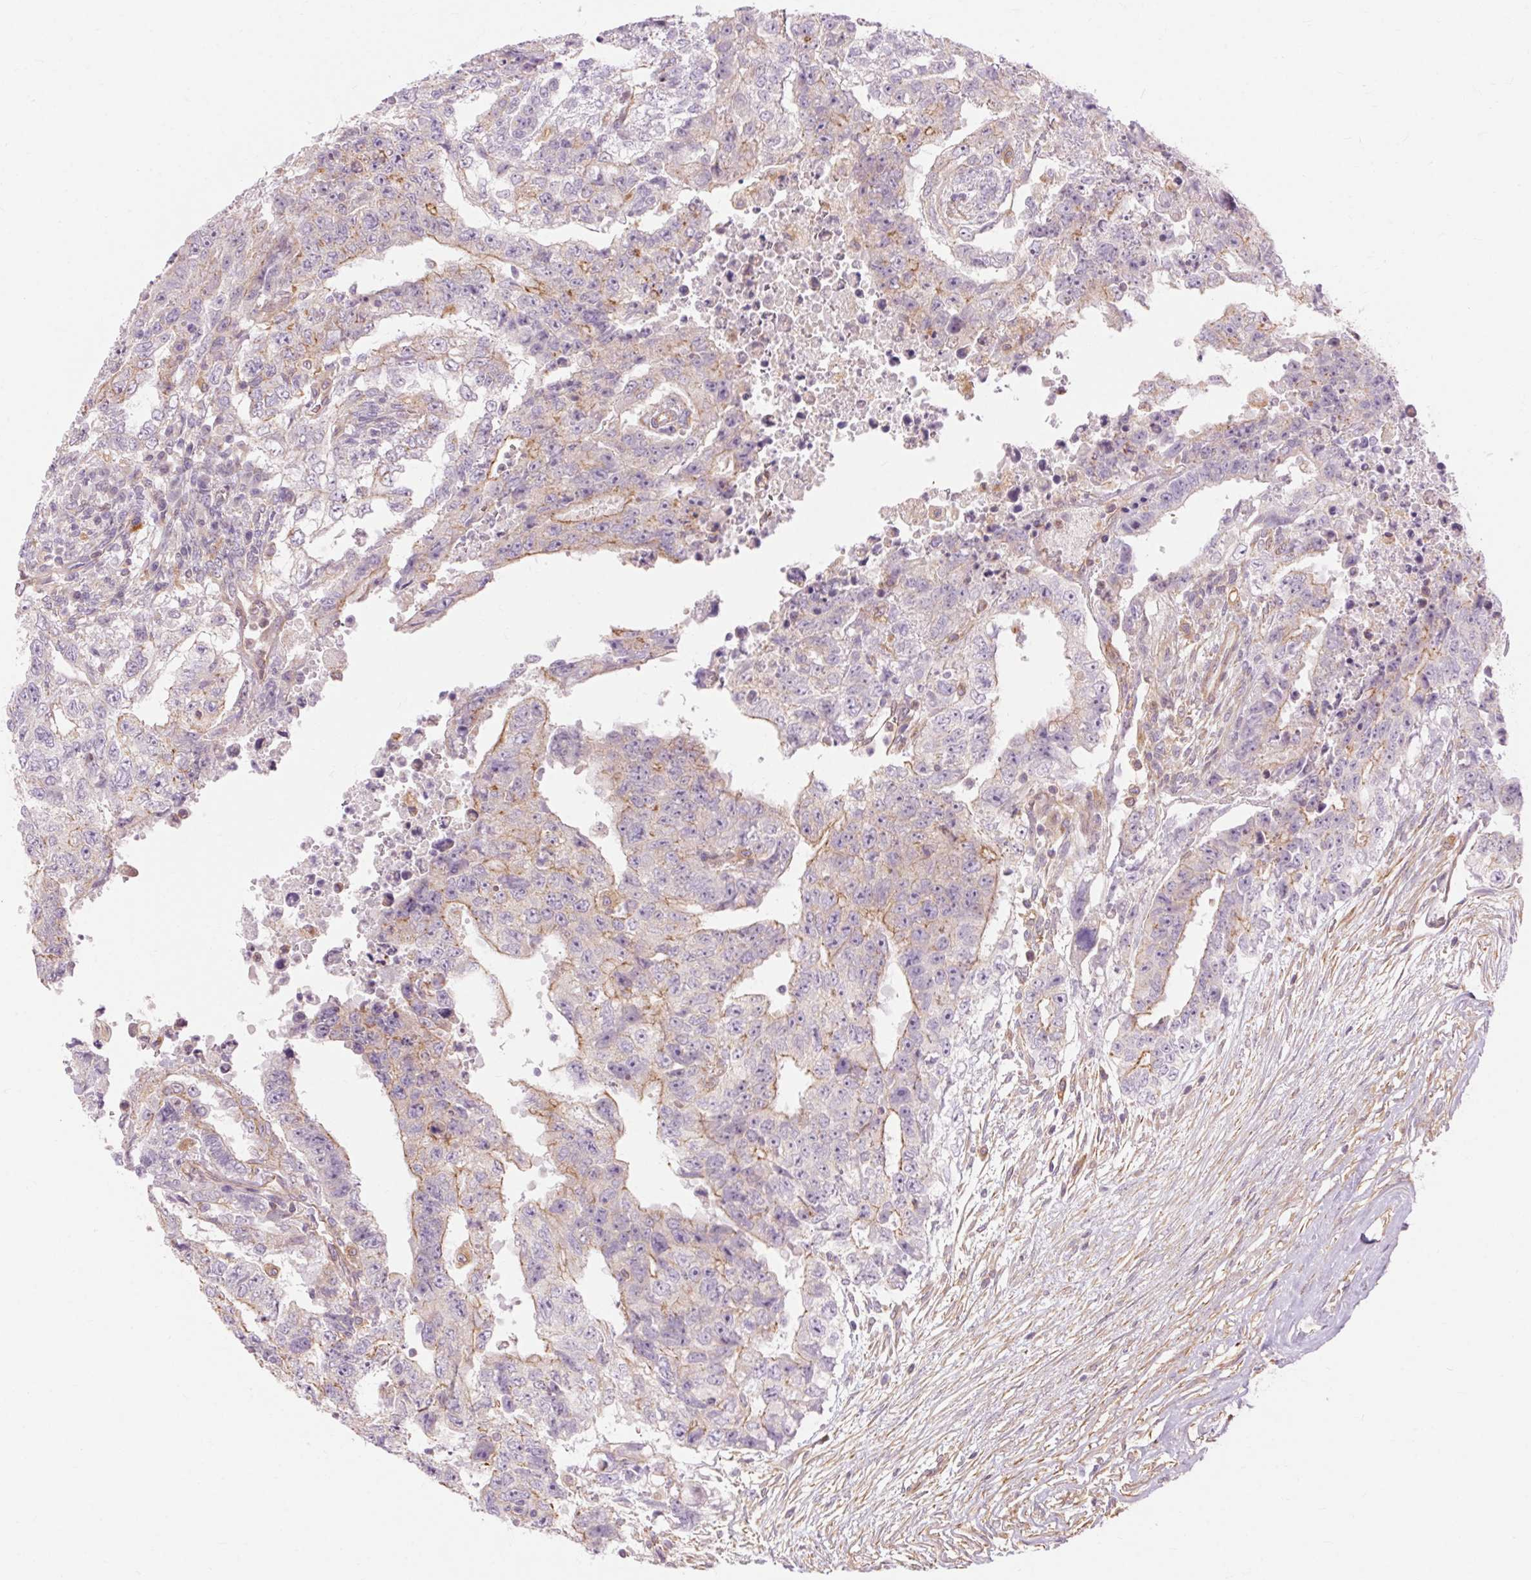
{"staining": {"intensity": "moderate", "quantity": "<25%", "location": "cytoplasmic/membranous"}, "tissue": "testis cancer", "cell_type": "Tumor cells", "image_type": "cancer", "snomed": [{"axis": "morphology", "description": "Carcinoma, Embryonal, NOS"}, {"axis": "topography", "description": "Testis"}], "caption": "Testis embryonal carcinoma stained with DAB immunohistochemistry (IHC) demonstrates low levels of moderate cytoplasmic/membranous staining in approximately <25% of tumor cells.", "gene": "TM6SF1", "patient": {"sex": "male", "age": 24}}